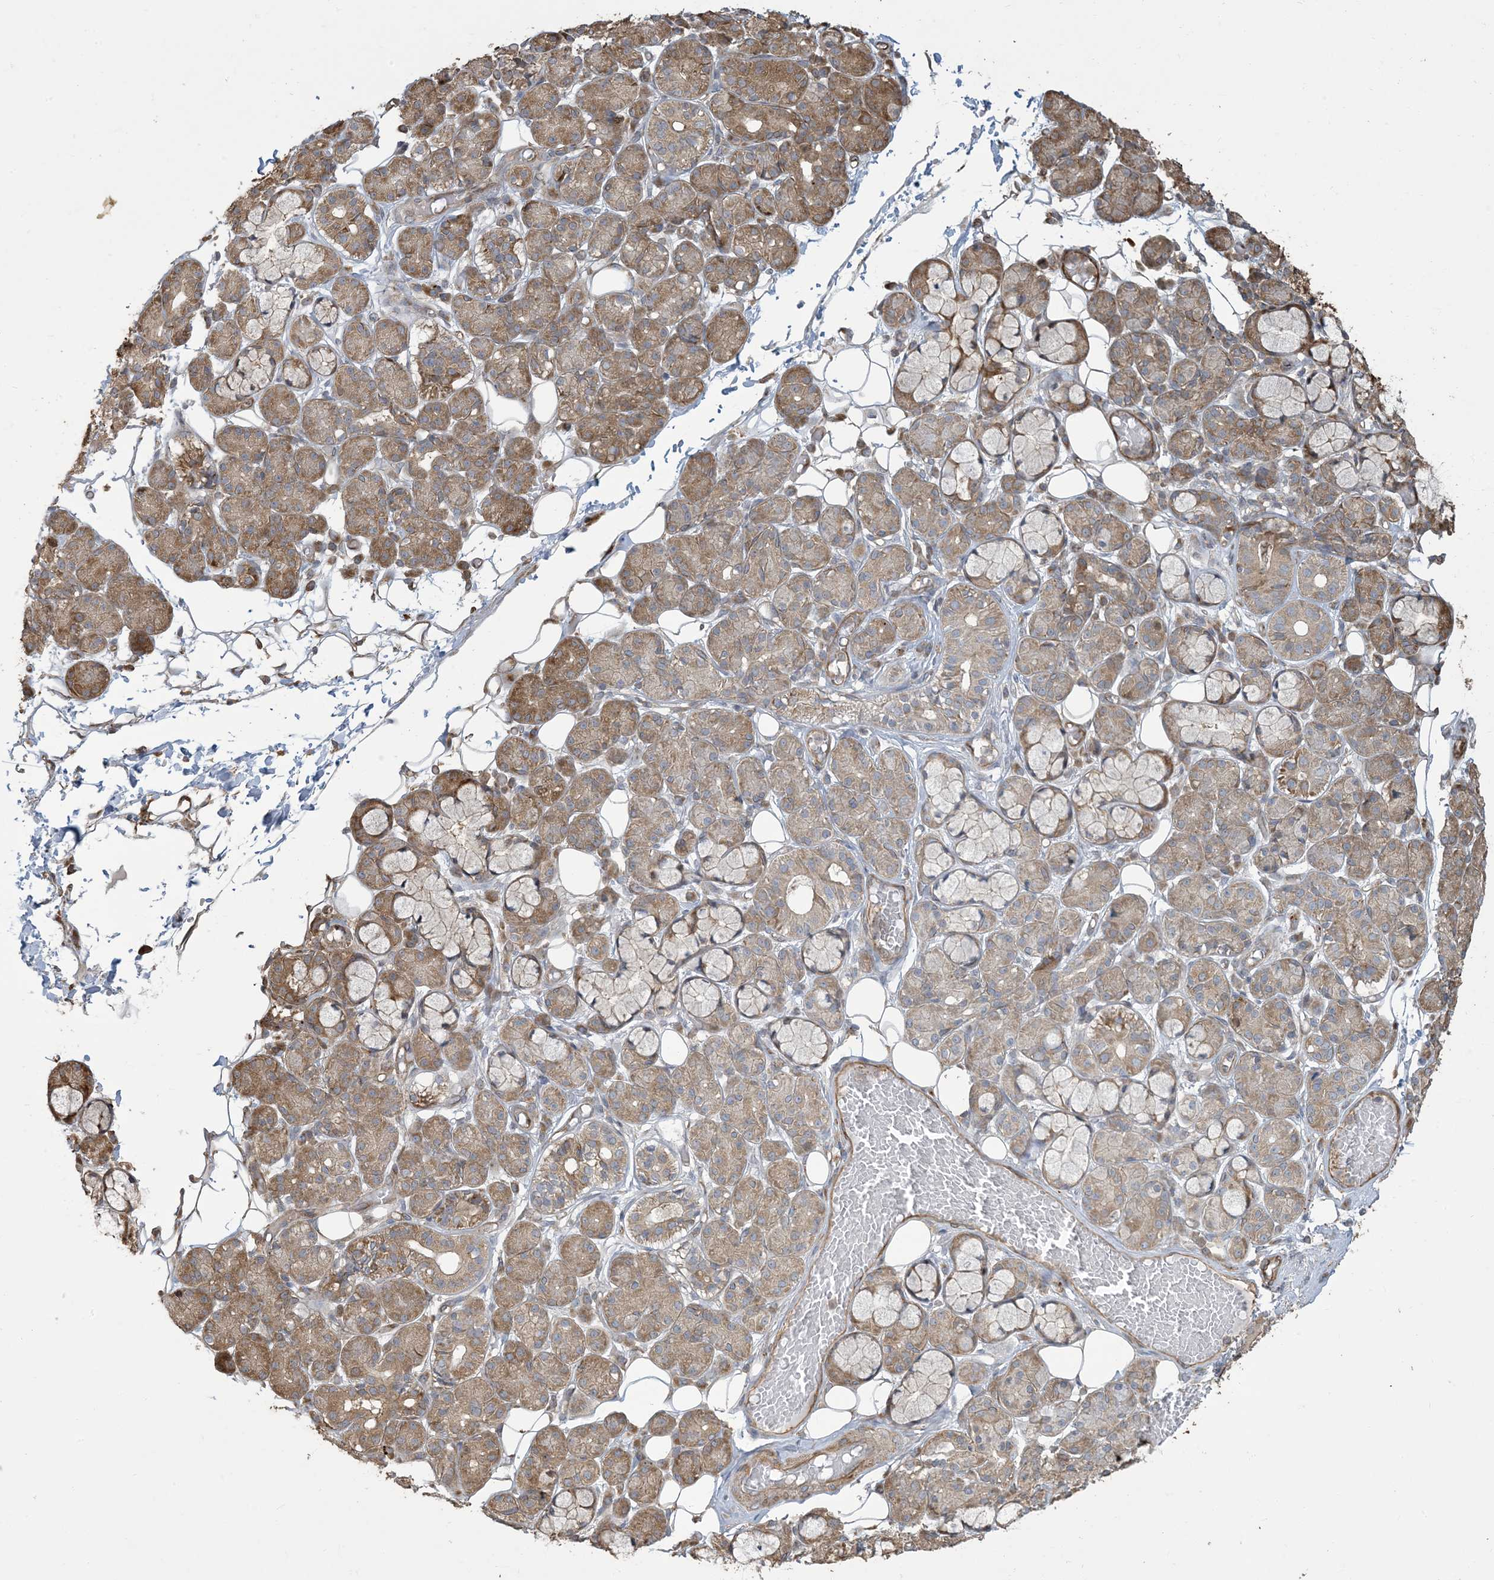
{"staining": {"intensity": "moderate", "quantity": "25%-75%", "location": "cytoplasmic/membranous"}, "tissue": "salivary gland", "cell_type": "Glandular cells", "image_type": "normal", "snomed": [{"axis": "morphology", "description": "Normal tissue, NOS"}, {"axis": "topography", "description": "Salivary gland"}], "caption": "A photomicrograph showing moderate cytoplasmic/membranous positivity in approximately 25%-75% of glandular cells in benign salivary gland, as visualized by brown immunohistochemical staining.", "gene": "KLHL18", "patient": {"sex": "male", "age": 63}}